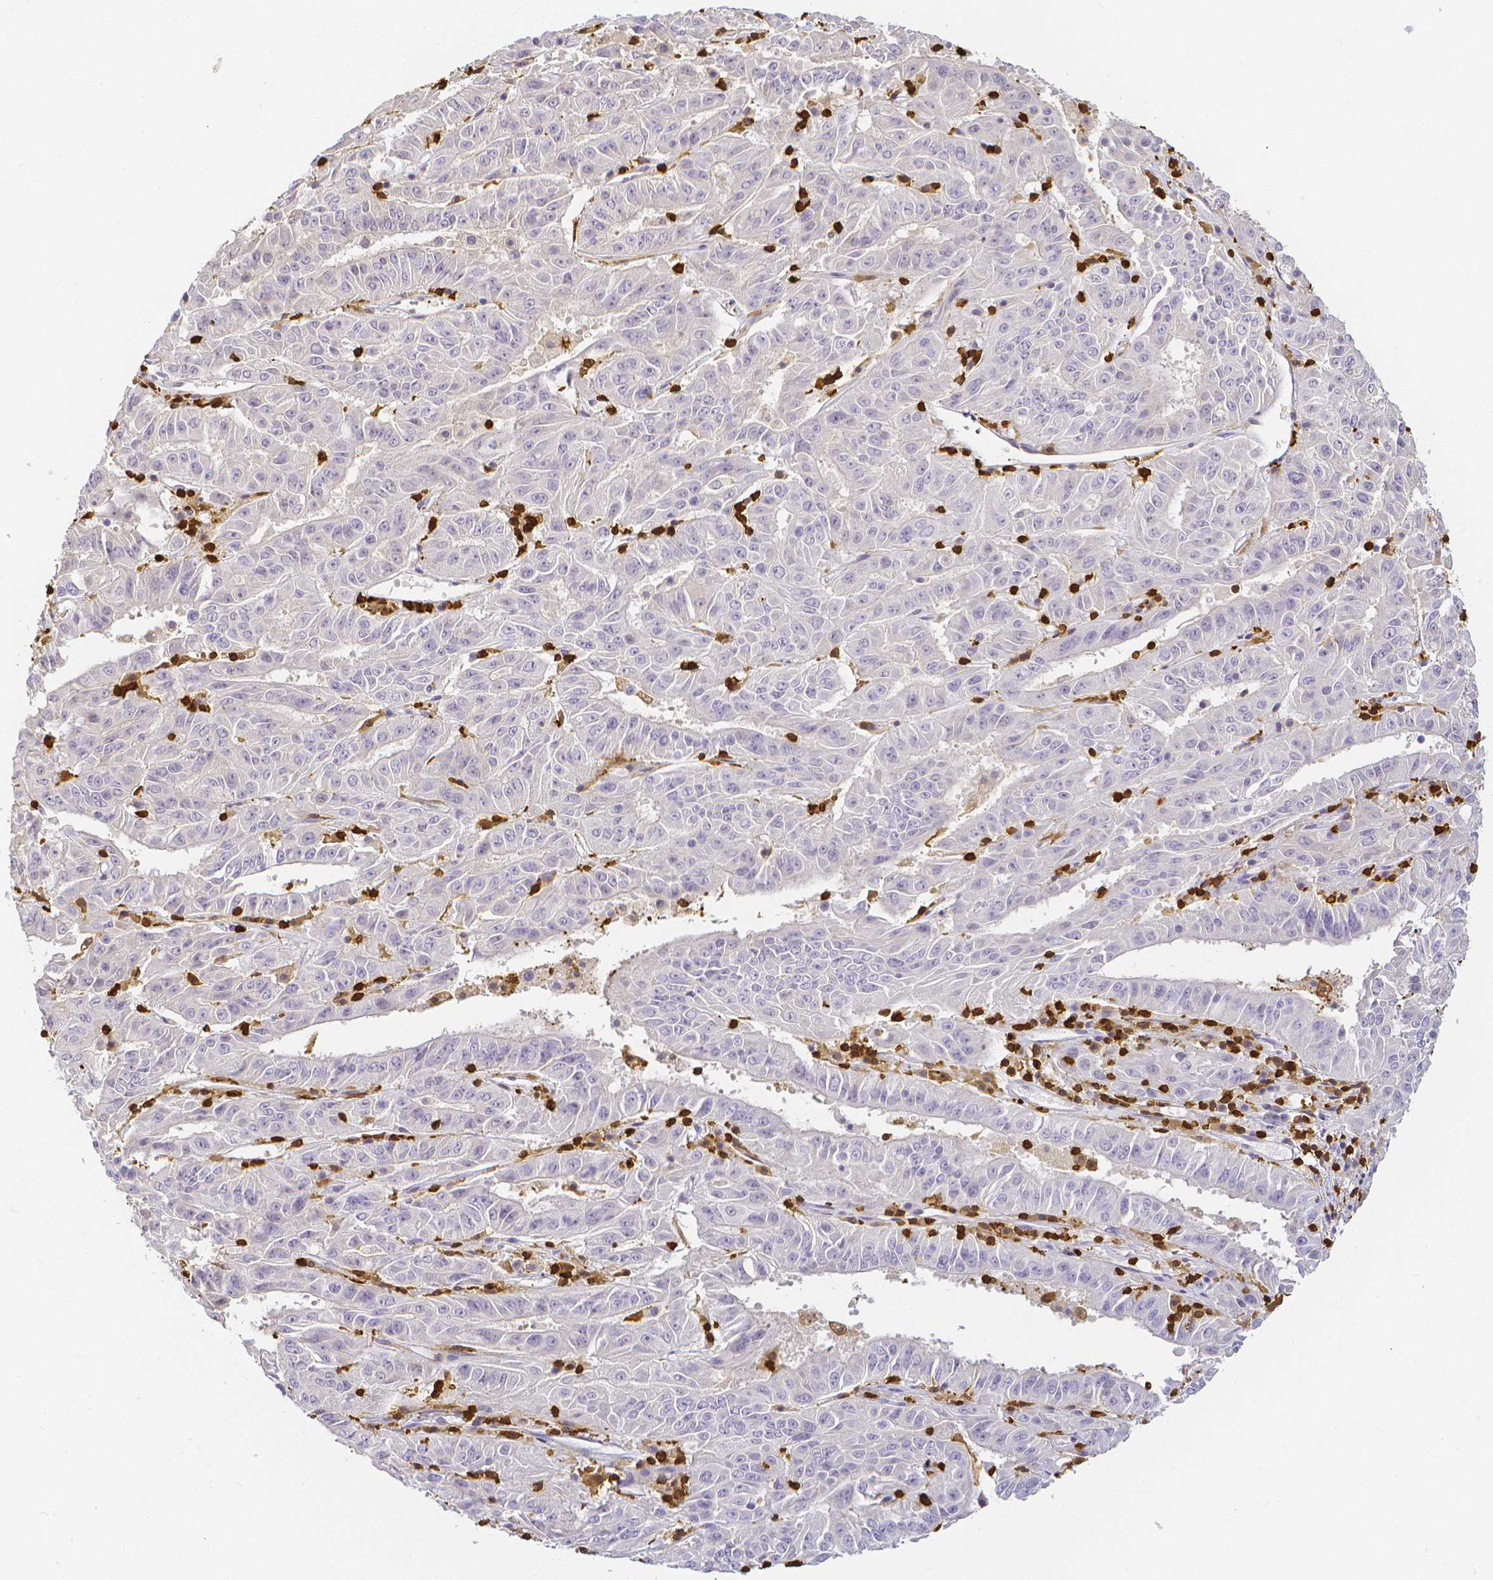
{"staining": {"intensity": "negative", "quantity": "none", "location": "none"}, "tissue": "pancreatic cancer", "cell_type": "Tumor cells", "image_type": "cancer", "snomed": [{"axis": "morphology", "description": "Adenocarcinoma, NOS"}, {"axis": "topography", "description": "Pancreas"}], "caption": "Tumor cells show no significant staining in pancreatic cancer. (DAB (3,3'-diaminobenzidine) IHC visualized using brightfield microscopy, high magnification).", "gene": "COTL1", "patient": {"sex": "male", "age": 63}}